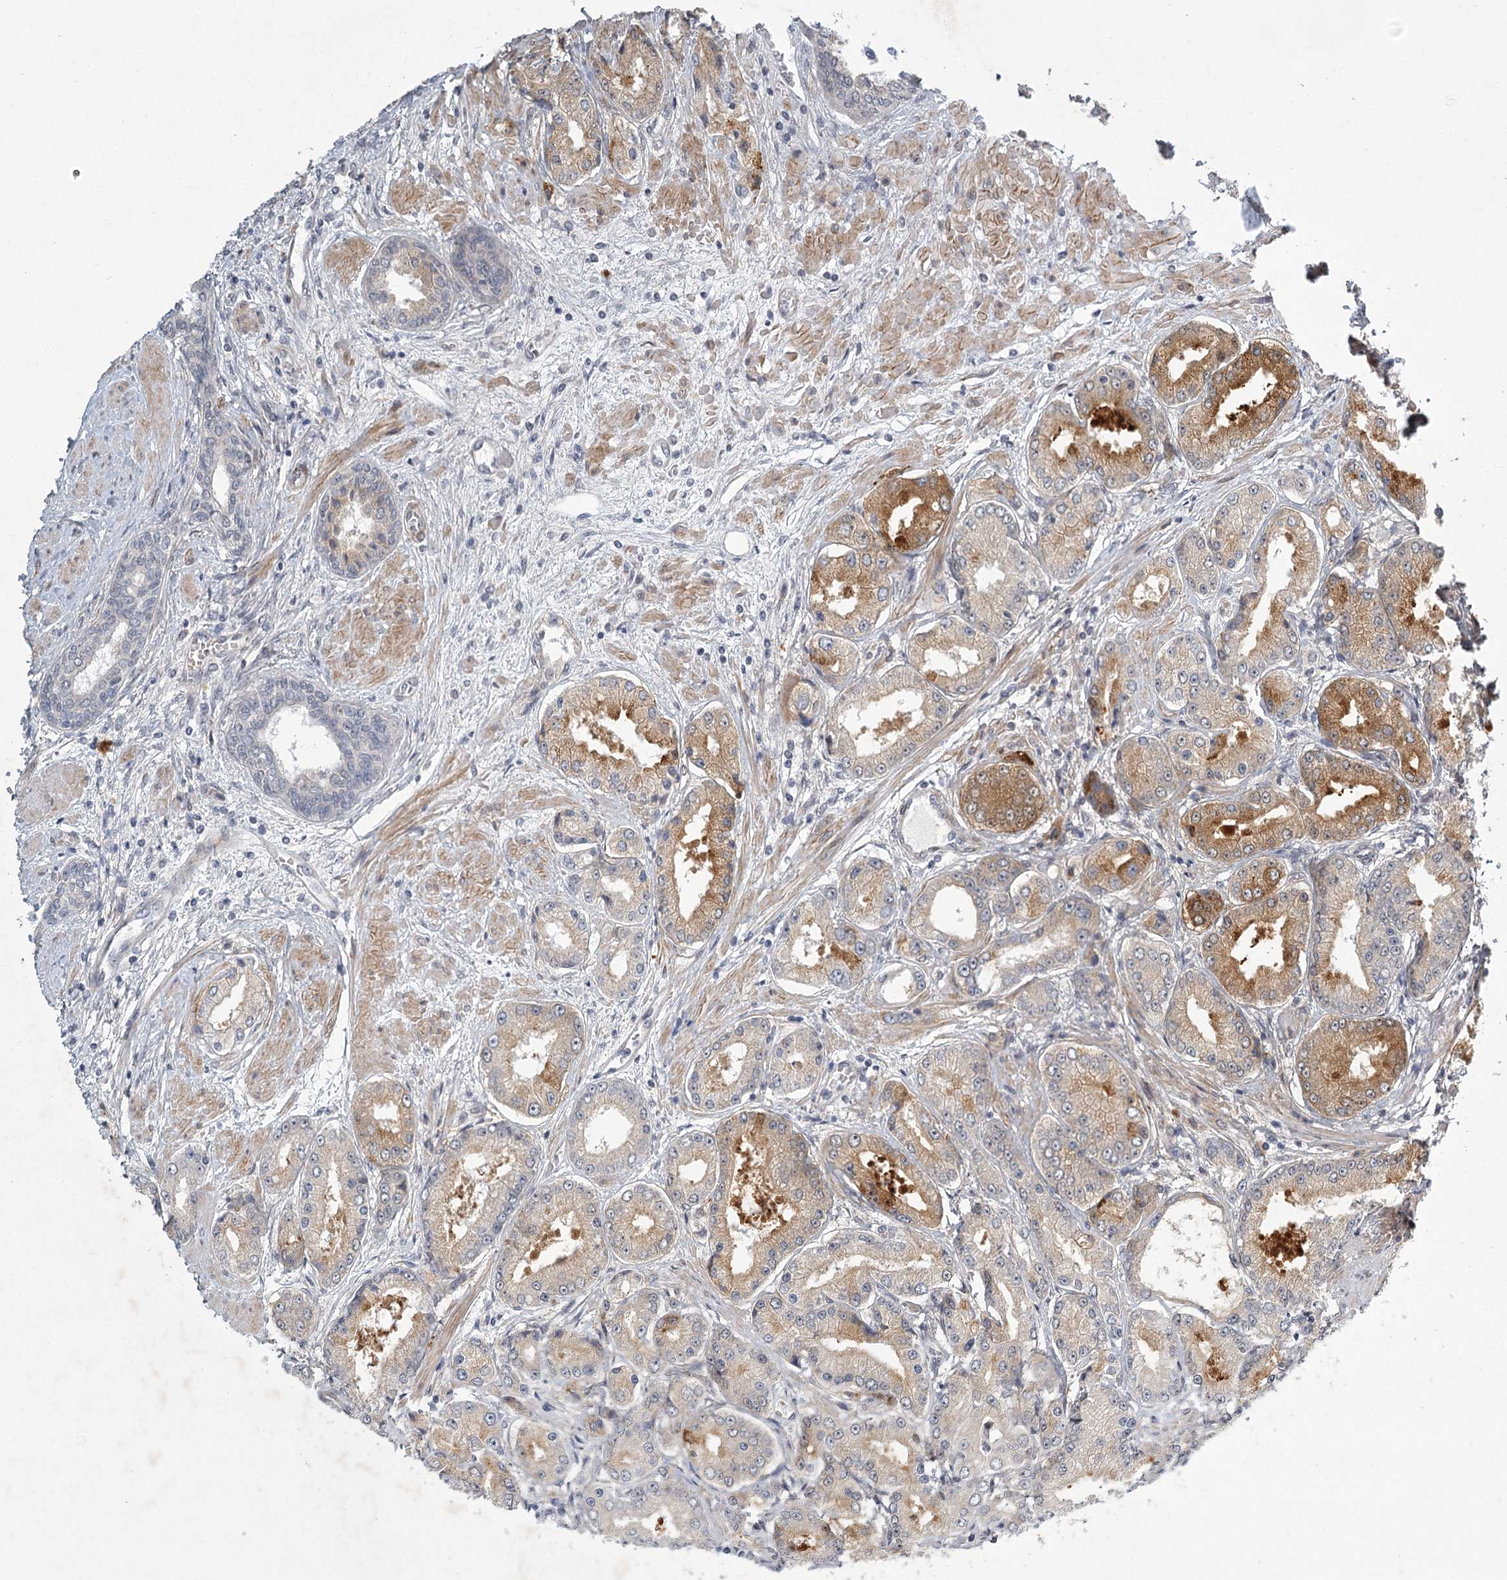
{"staining": {"intensity": "moderate", "quantity": "25%-75%", "location": "cytoplasmic/membranous"}, "tissue": "prostate cancer", "cell_type": "Tumor cells", "image_type": "cancer", "snomed": [{"axis": "morphology", "description": "Adenocarcinoma, High grade"}, {"axis": "topography", "description": "Prostate"}], "caption": "Protein positivity by IHC reveals moderate cytoplasmic/membranous expression in approximately 25%-75% of tumor cells in prostate high-grade adenocarcinoma. The staining is performed using DAB (3,3'-diaminobenzidine) brown chromogen to label protein expression. The nuclei are counter-stained blue using hematoxylin.", "gene": "MEPE", "patient": {"sex": "male", "age": 59}}